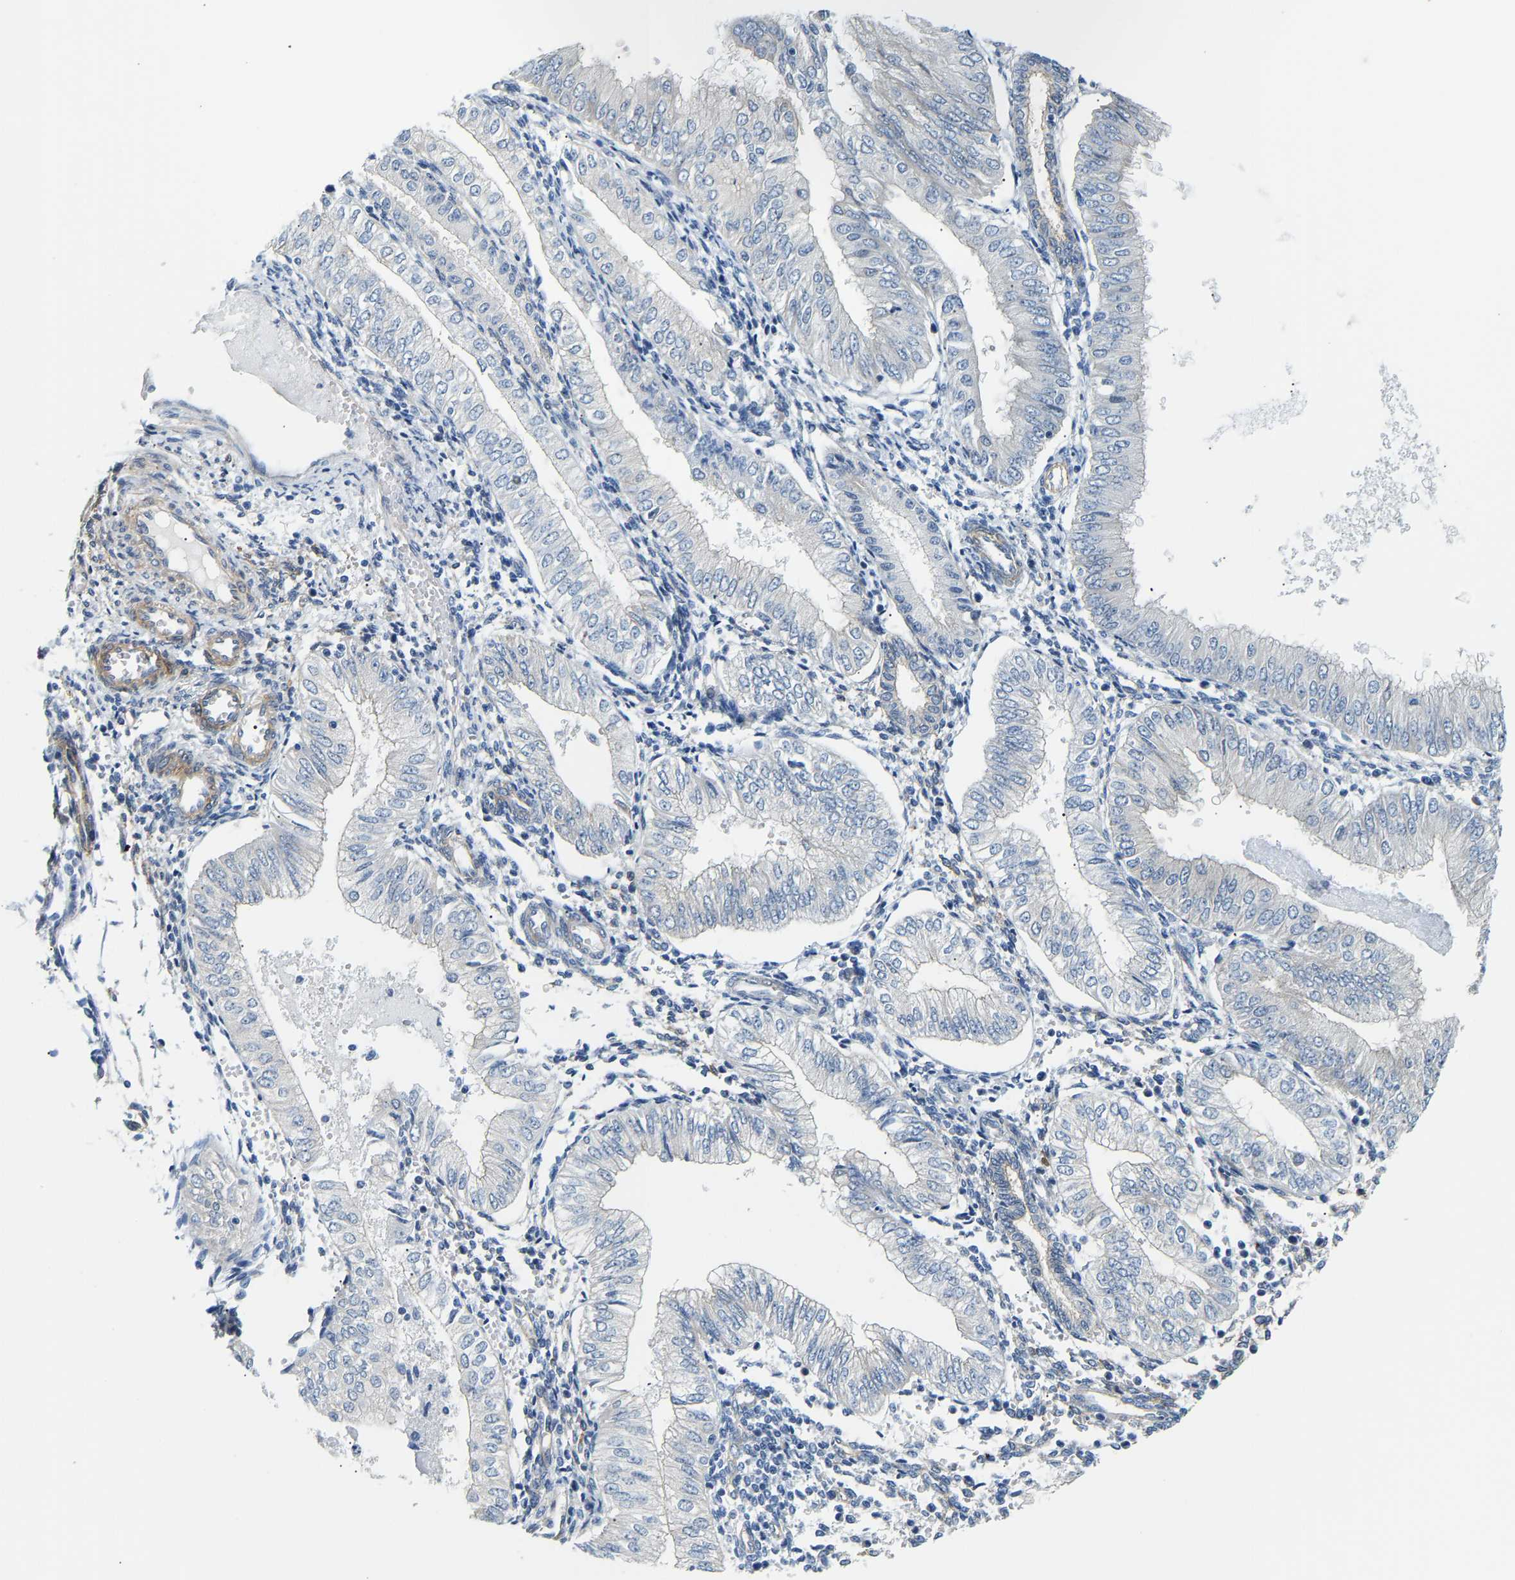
{"staining": {"intensity": "negative", "quantity": "none", "location": "none"}, "tissue": "endometrial cancer", "cell_type": "Tumor cells", "image_type": "cancer", "snomed": [{"axis": "morphology", "description": "Adenocarcinoma, NOS"}, {"axis": "topography", "description": "Endometrium"}], "caption": "Tumor cells show no significant protein expression in endometrial cancer (adenocarcinoma).", "gene": "PAWR", "patient": {"sex": "female", "age": 53}}